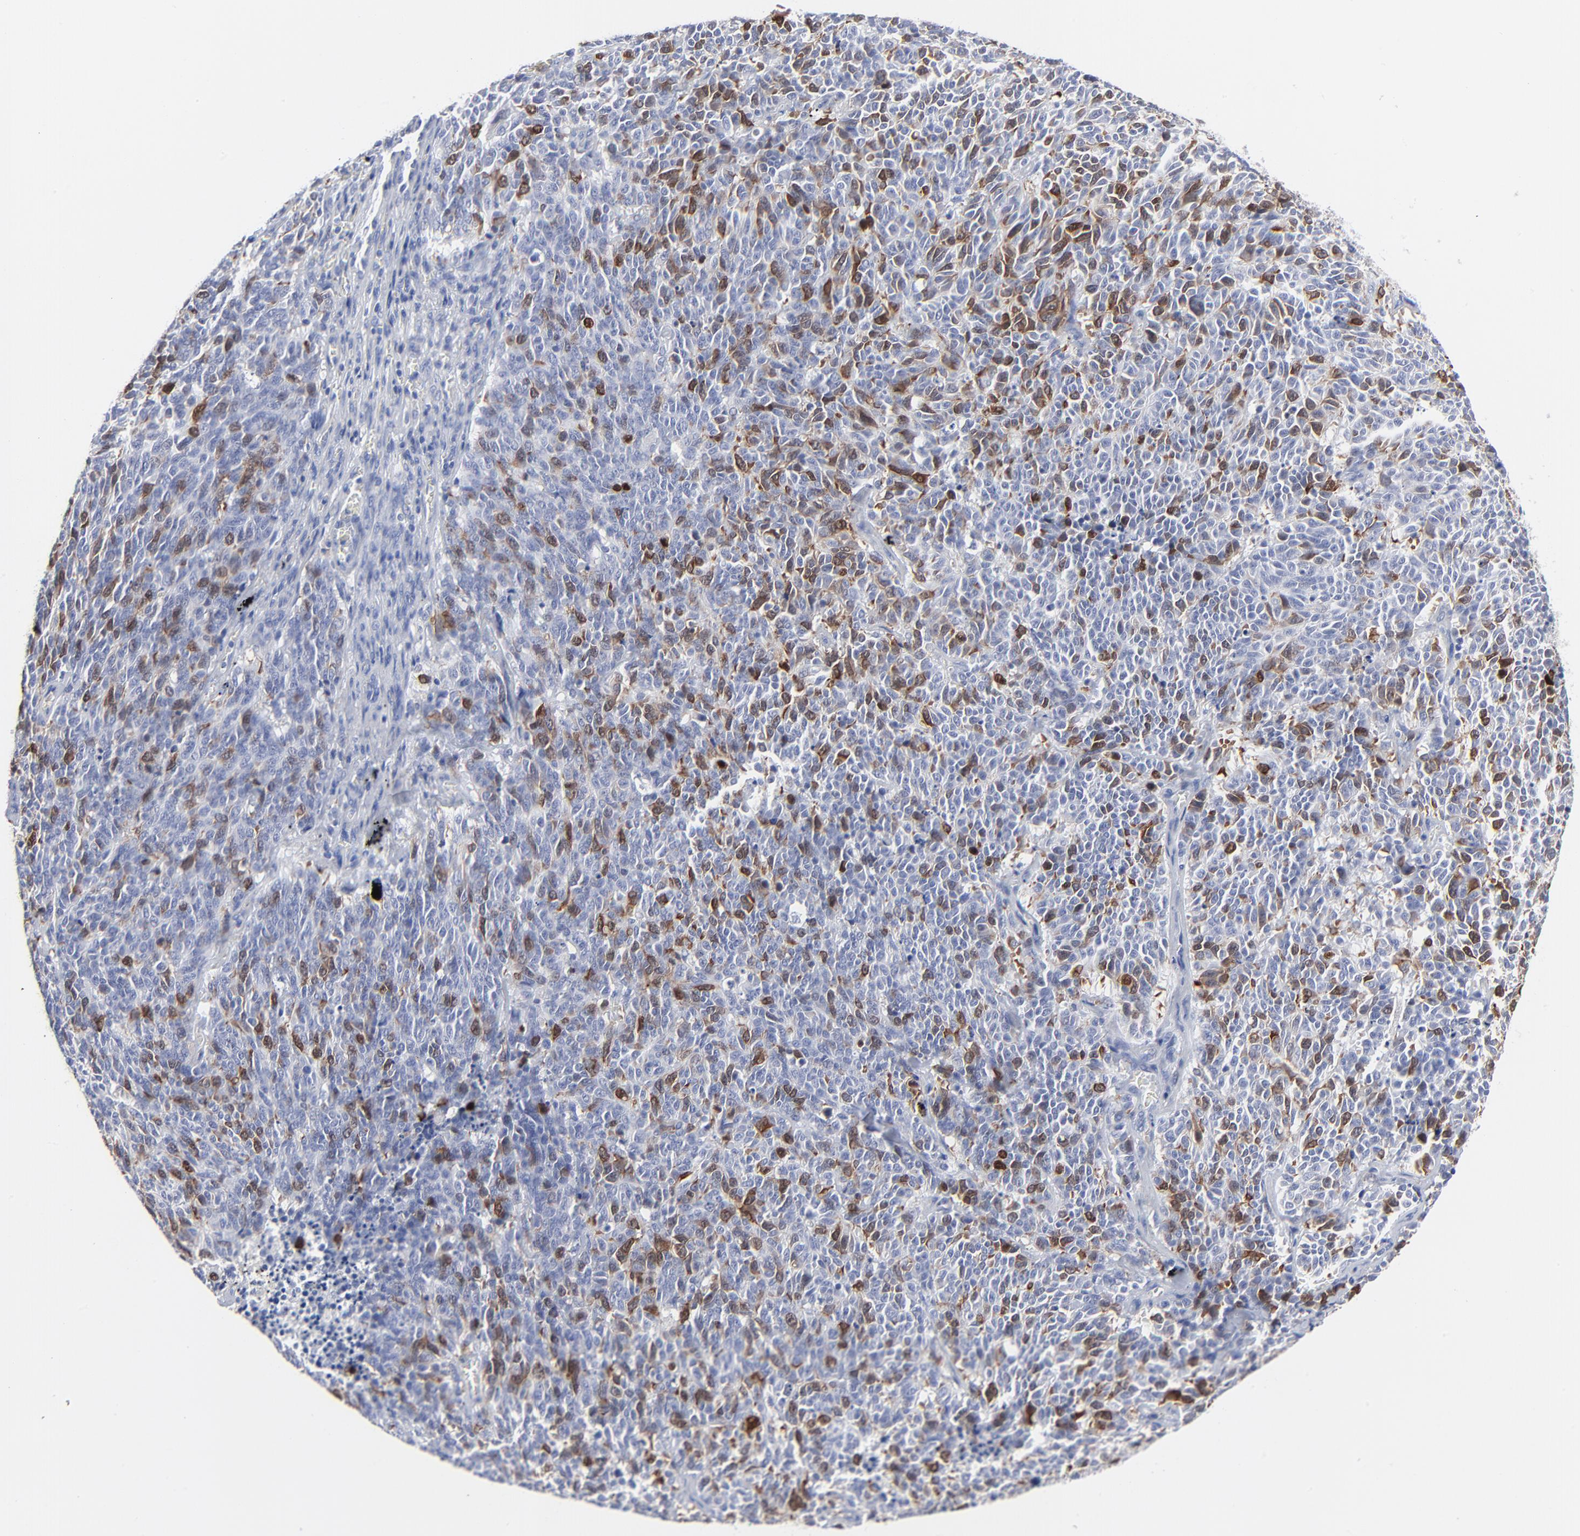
{"staining": {"intensity": "moderate", "quantity": "<25%", "location": "cytoplasmic/membranous,nuclear"}, "tissue": "lung cancer", "cell_type": "Tumor cells", "image_type": "cancer", "snomed": [{"axis": "morphology", "description": "Neoplasm, malignant, NOS"}, {"axis": "topography", "description": "Lung"}], "caption": "Moderate cytoplasmic/membranous and nuclear positivity is present in about <25% of tumor cells in lung cancer (neoplasm (malignant)).", "gene": "CDK1", "patient": {"sex": "female", "age": 58}}